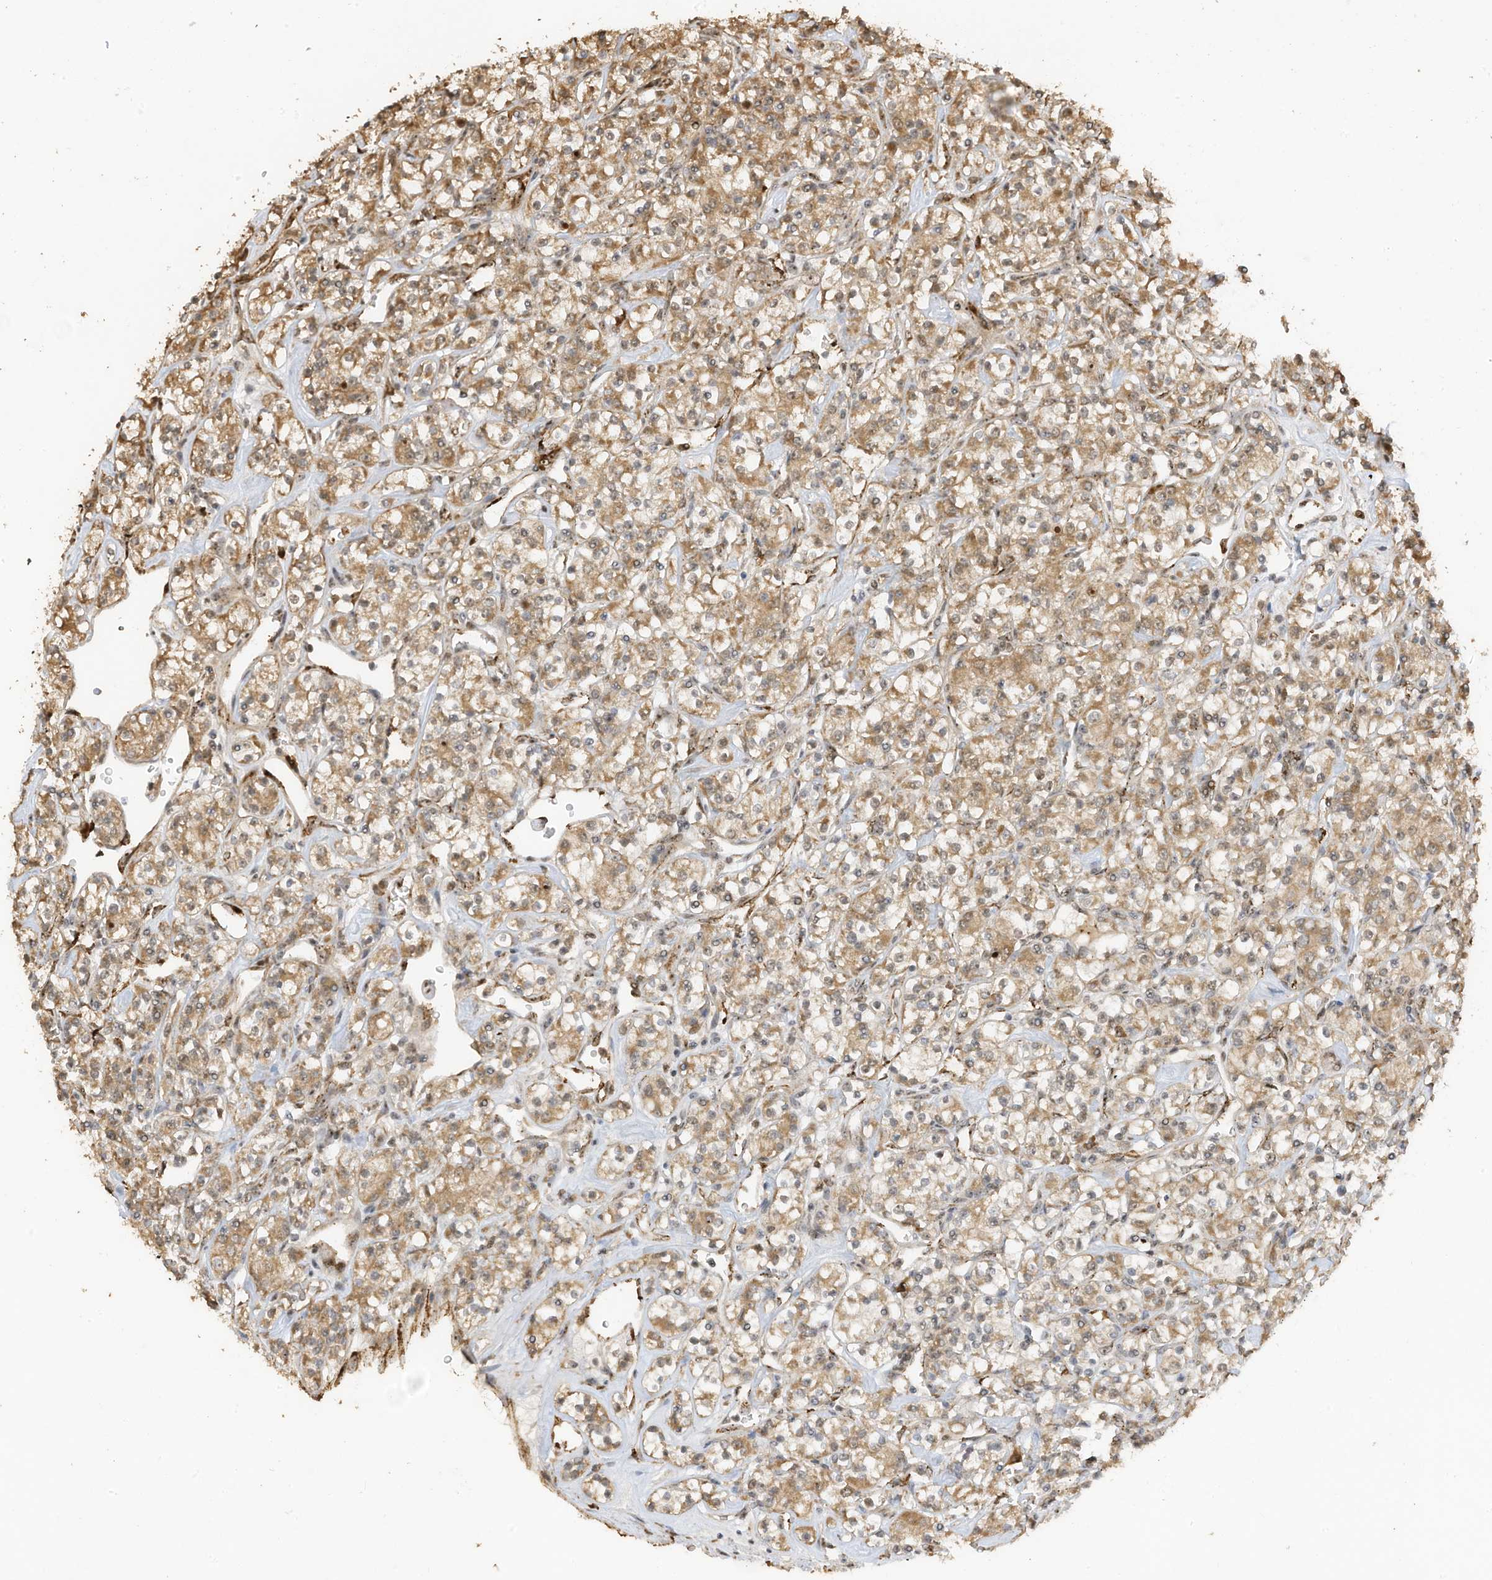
{"staining": {"intensity": "moderate", "quantity": ">75%", "location": "cytoplasmic/membranous"}, "tissue": "renal cancer", "cell_type": "Tumor cells", "image_type": "cancer", "snomed": [{"axis": "morphology", "description": "Adenocarcinoma, NOS"}, {"axis": "topography", "description": "Kidney"}], "caption": "A high-resolution micrograph shows IHC staining of adenocarcinoma (renal), which shows moderate cytoplasmic/membranous expression in approximately >75% of tumor cells. The staining was performed using DAB to visualize the protein expression in brown, while the nuclei were stained in blue with hematoxylin (Magnification: 20x).", "gene": "ERLEC1", "patient": {"sex": "male", "age": 77}}